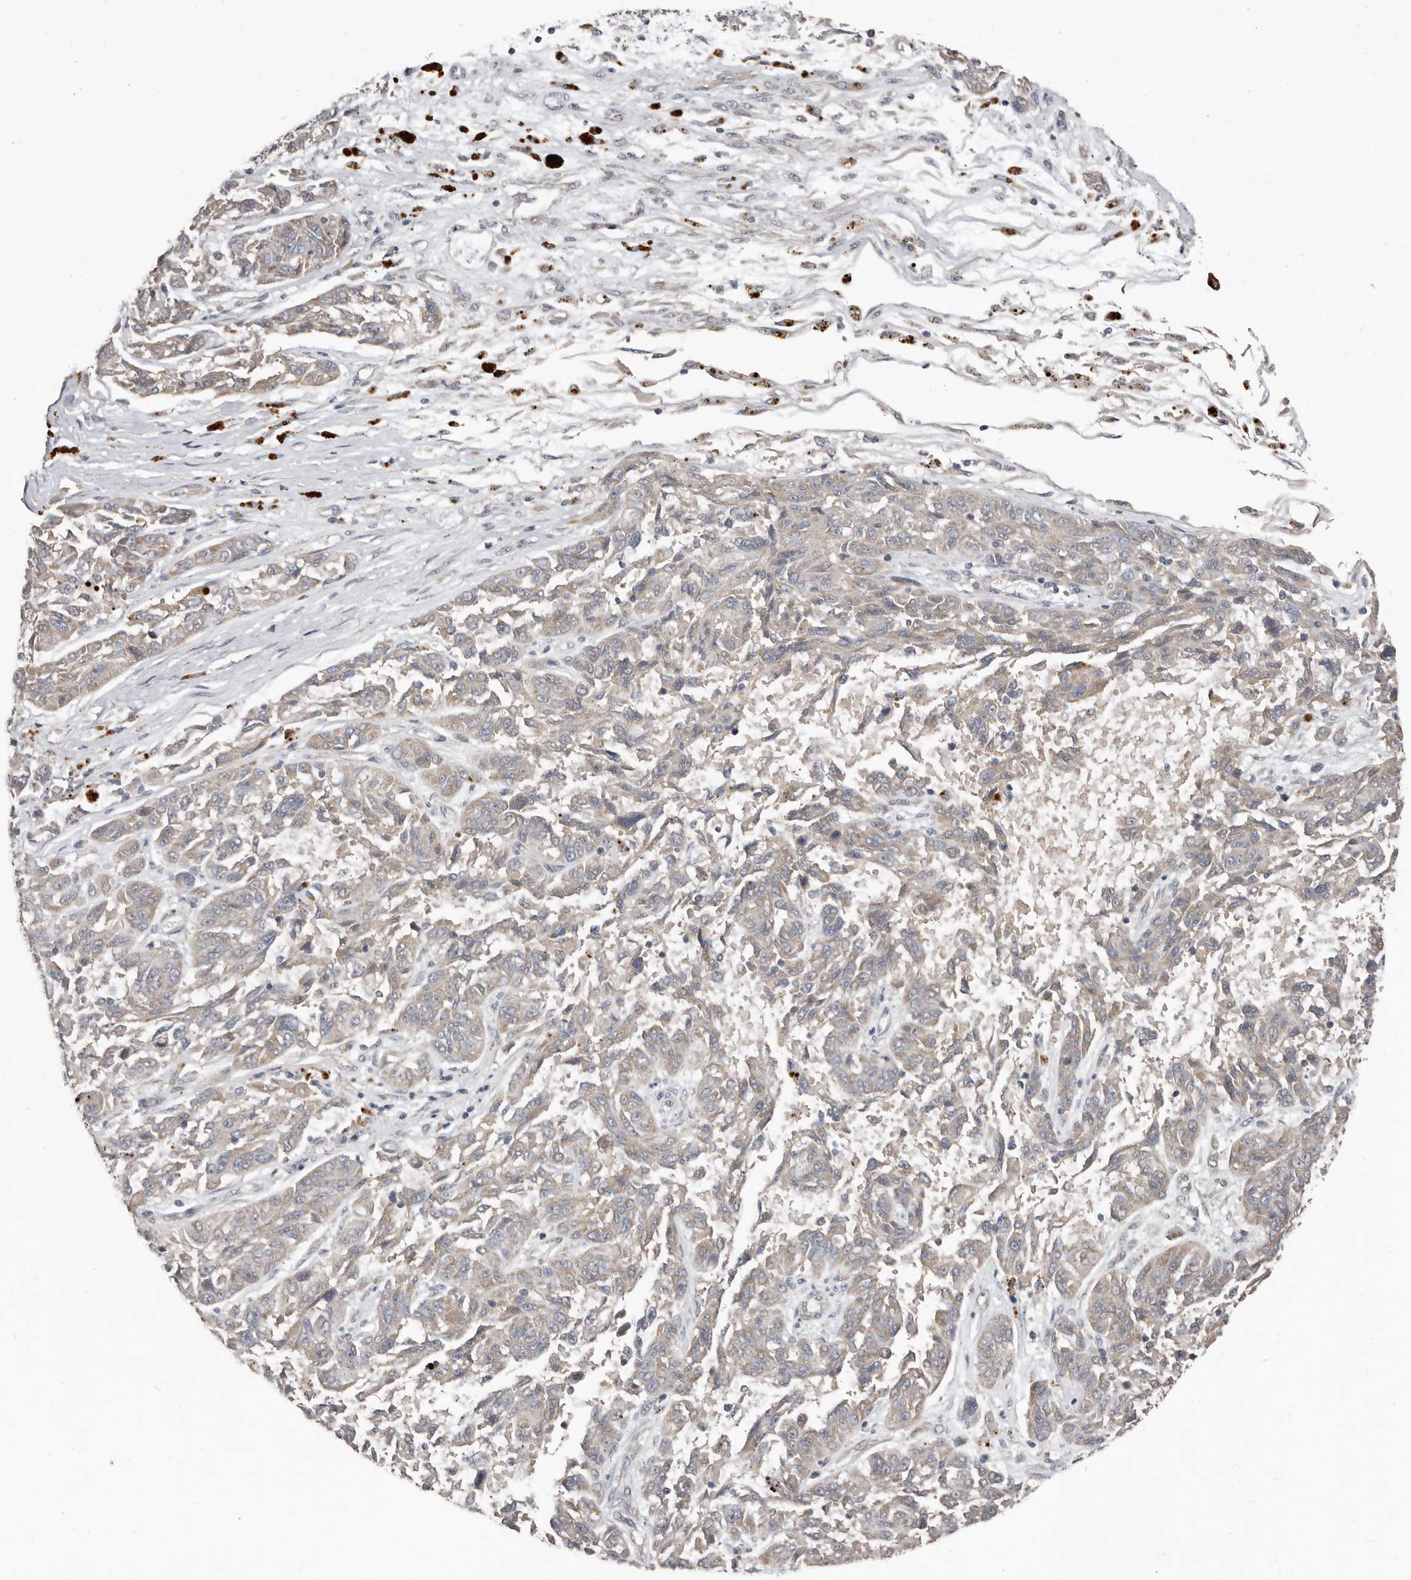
{"staining": {"intensity": "weak", "quantity": "25%-75%", "location": "cytoplasmic/membranous"}, "tissue": "melanoma", "cell_type": "Tumor cells", "image_type": "cancer", "snomed": [{"axis": "morphology", "description": "Malignant melanoma, NOS"}, {"axis": "topography", "description": "Skin"}], "caption": "Immunohistochemical staining of malignant melanoma displays low levels of weak cytoplasmic/membranous positivity in approximately 25%-75% of tumor cells.", "gene": "AKNAD1", "patient": {"sex": "male", "age": 53}}